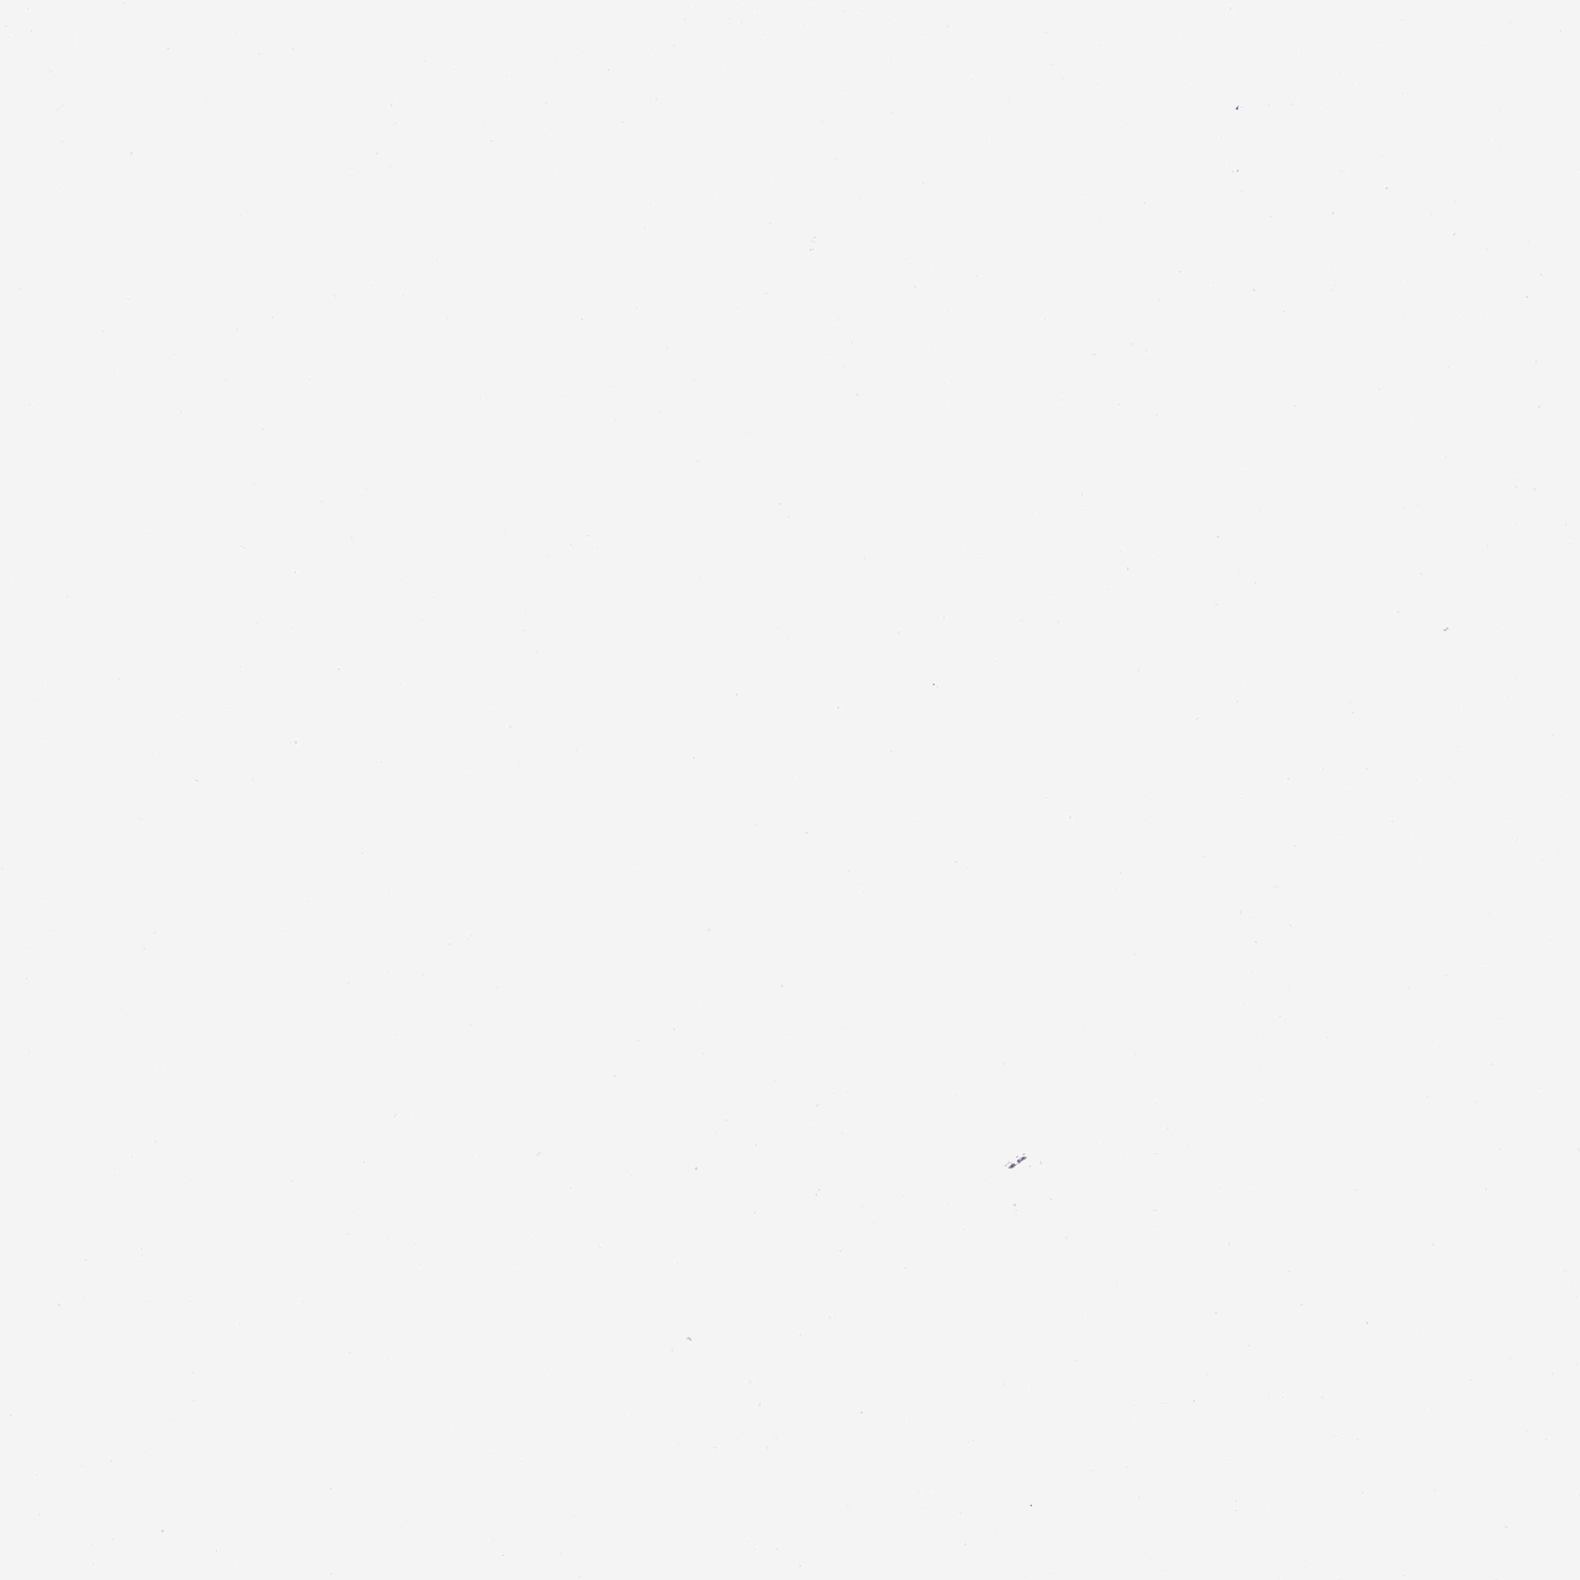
{"staining": {"intensity": "strong", "quantity": "<25%", "location": "cytoplasmic/membranous"}, "tissue": "pancreatic cancer", "cell_type": "Tumor cells", "image_type": "cancer", "snomed": [{"axis": "morphology", "description": "Adenocarcinoma, NOS"}, {"axis": "topography", "description": "Pancreas"}], "caption": "An IHC micrograph of neoplastic tissue is shown. Protein staining in brown labels strong cytoplasmic/membranous positivity in pancreatic cancer within tumor cells.", "gene": "OGDHL", "patient": {"sex": "female", "age": 77}}